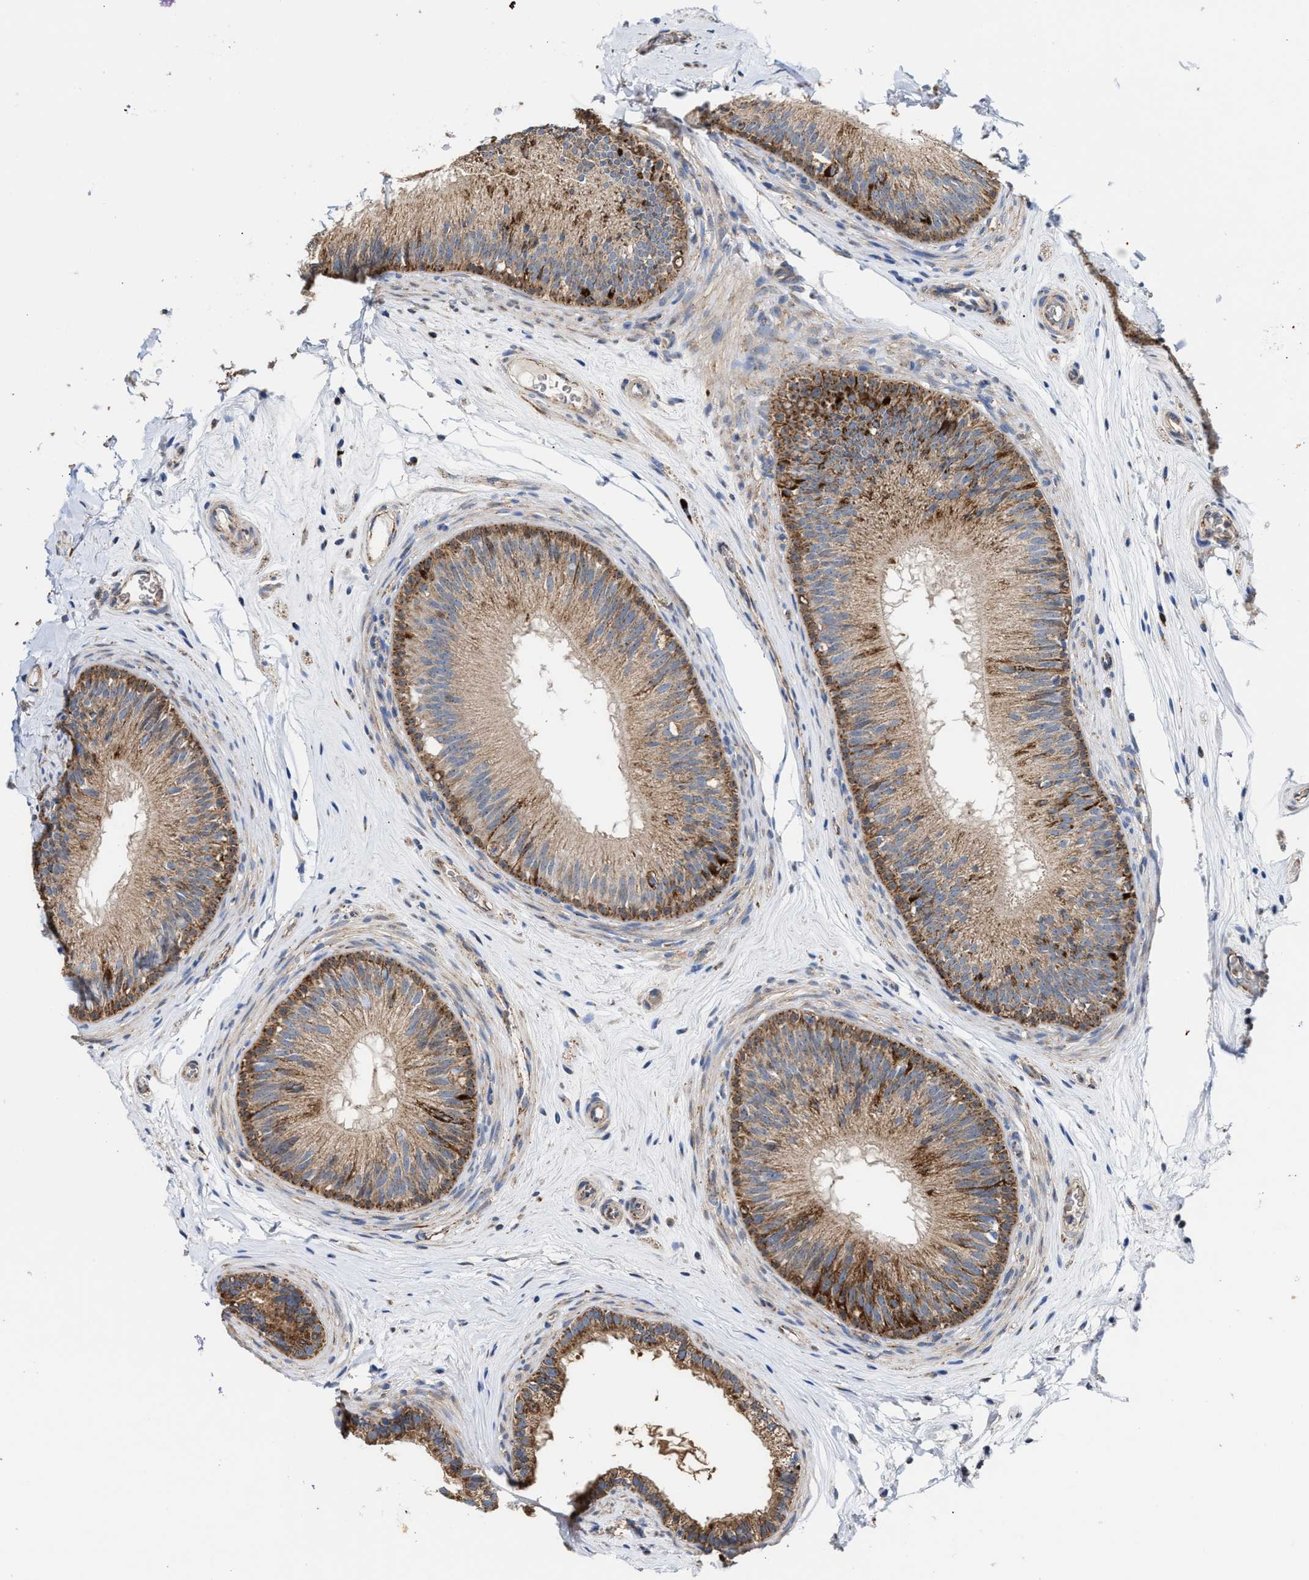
{"staining": {"intensity": "moderate", "quantity": ">75%", "location": "cytoplasmic/membranous"}, "tissue": "epididymis", "cell_type": "Glandular cells", "image_type": "normal", "snomed": [{"axis": "morphology", "description": "Normal tissue, NOS"}, {"axis": "topography", "description": "Testis"}, {"axis": "topography", "description": "Epididymis"}], "caption": "An IHC histopathology image of normal tissue is shown. Protein staining in brown labels moderate cytoplasmic/membranous positivity in epididymis within glandular cells.", "gene": "MECR", "patient": {"sex": "male", "age": 36}}